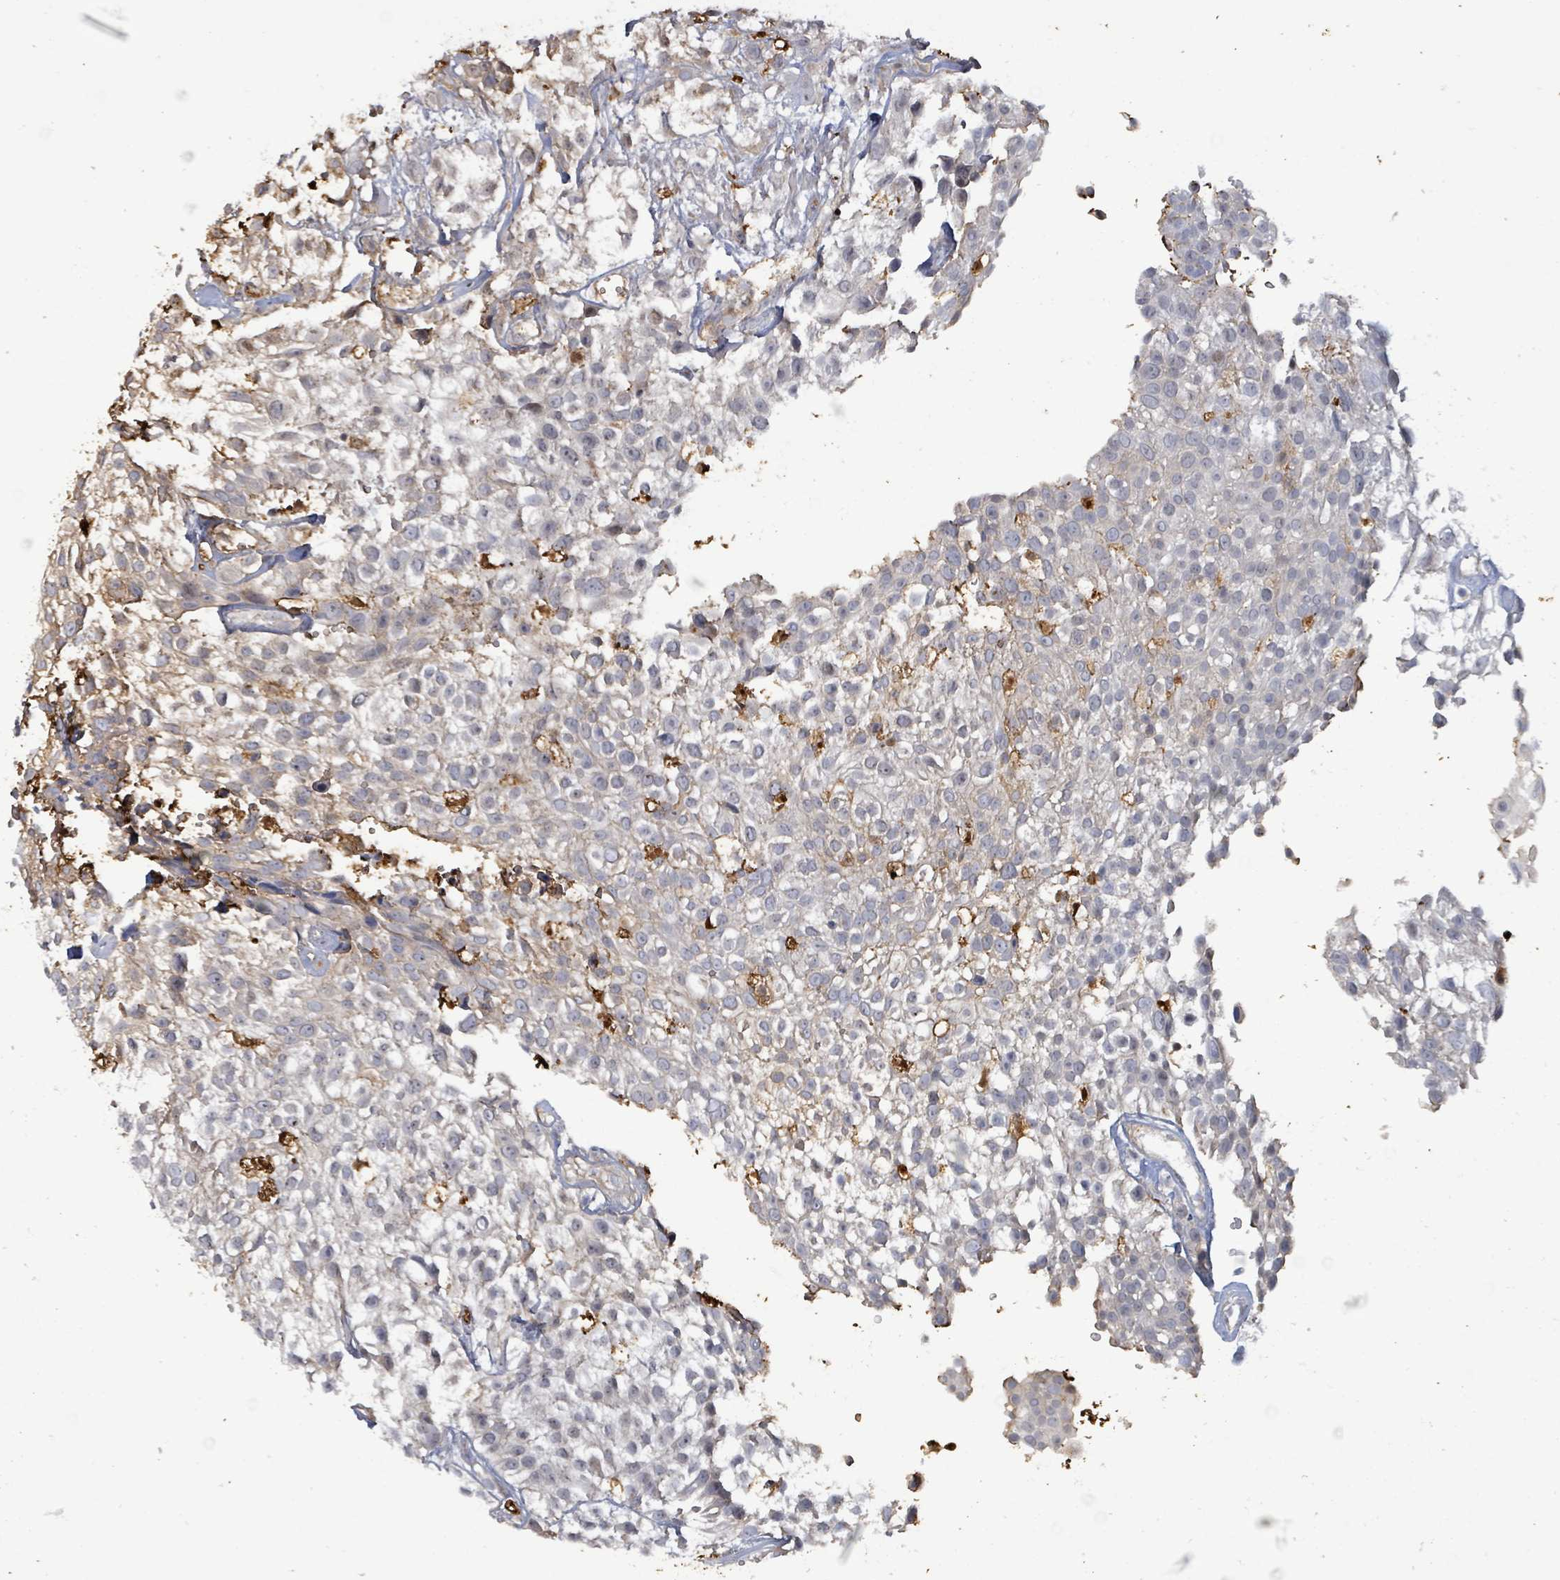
{"staining": {"intensity": "negative", "quantity": "none", "location": "none"}, "tissue": "urothelial cancer", "cell_type": "Tumor cells", "image_type": "cancer", "snomed": [{"axis": "morphology", "description": "Urothelial carcinoma, High grade"}, {"axis": "topography", "description": "Urinary bladder"}], "caption": "Micrograph shows no protein staining in tumor cells of urothelial cancer tissue.", "gene": "FAM210A", "patient": {"sex": "male", "age": 56}}